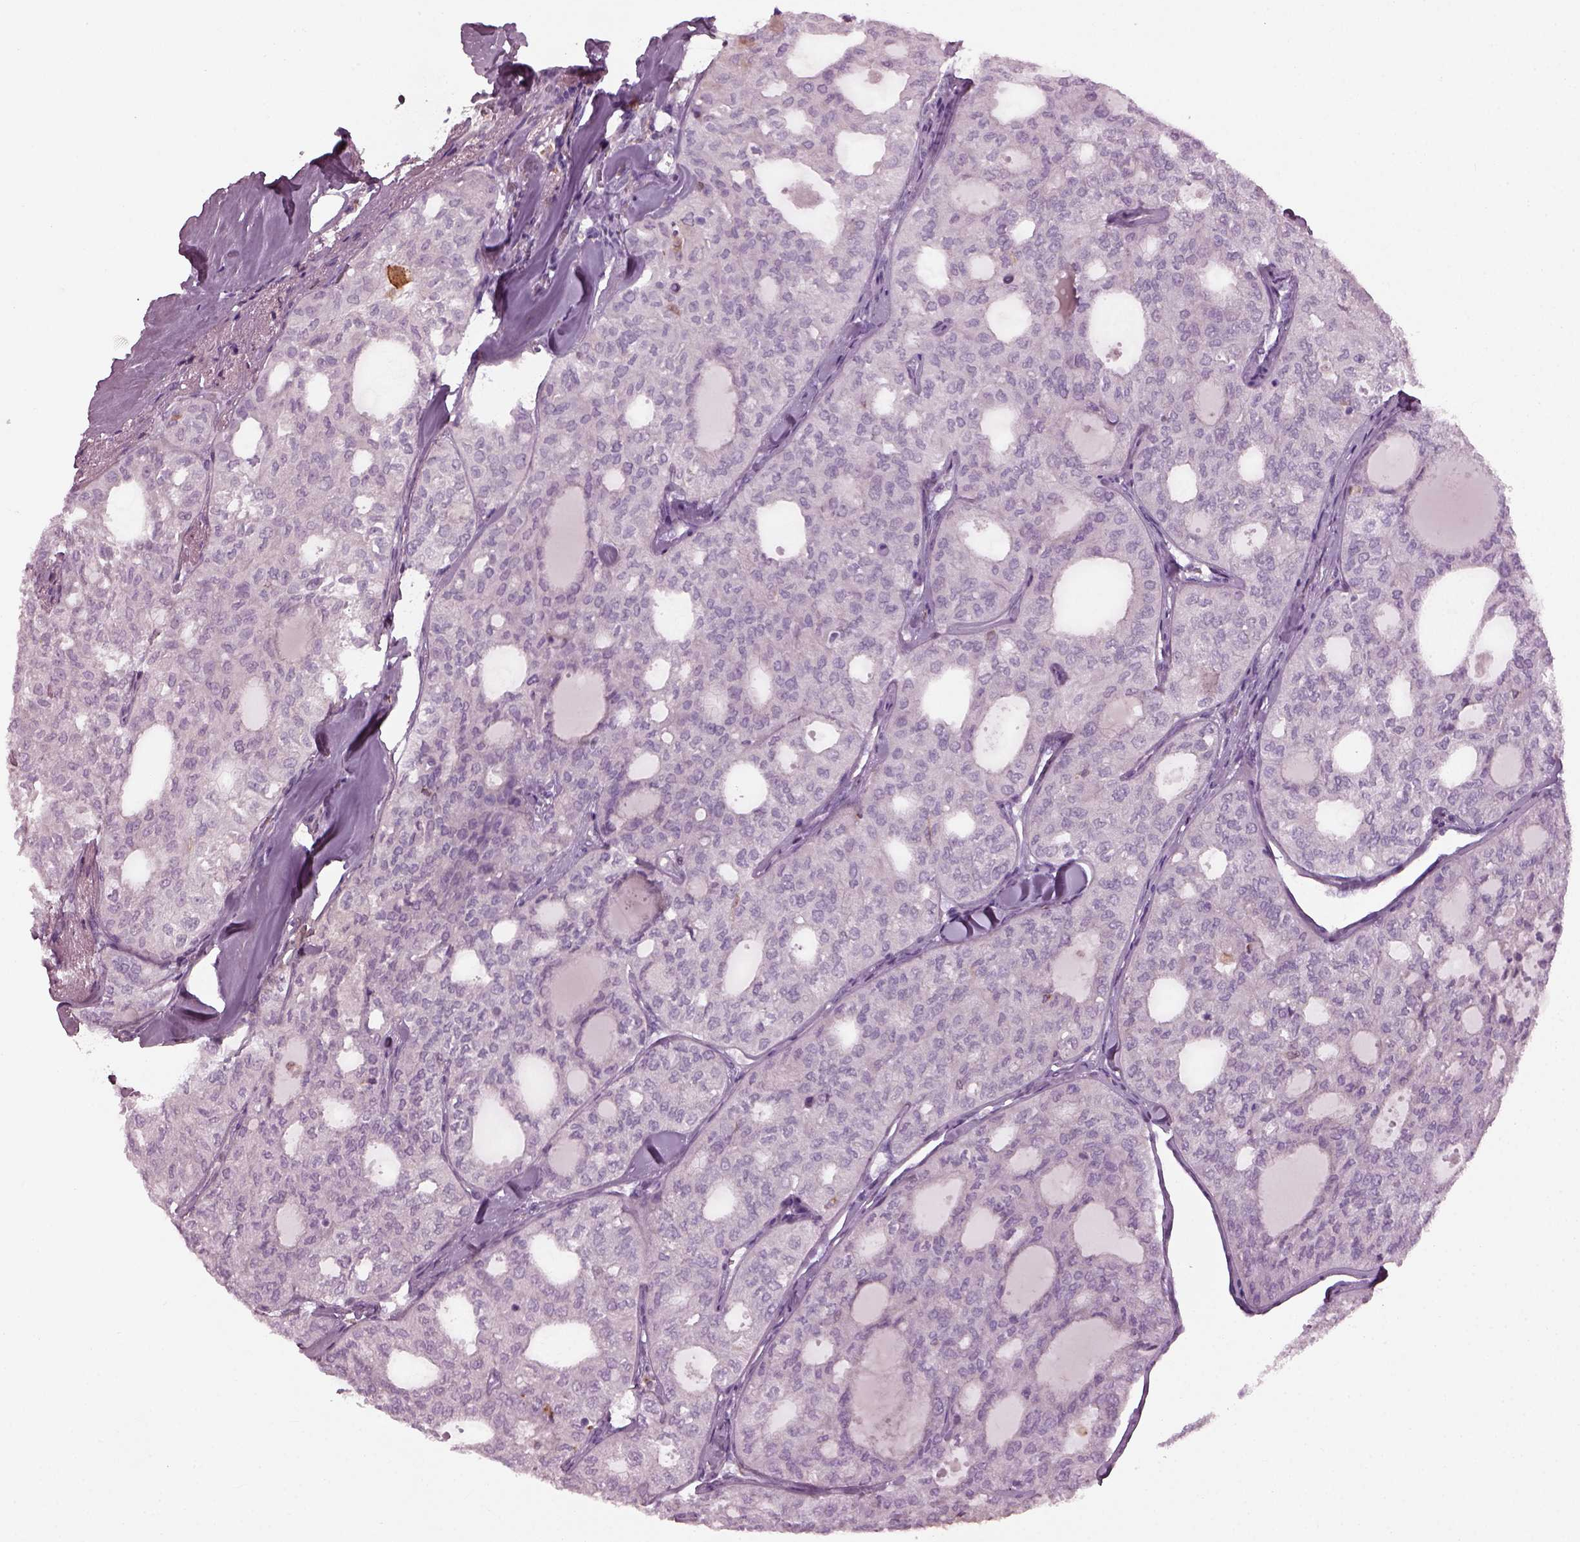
{"staining": {"intensity": "negative", "quantity": "none", "location": "none"}, "tissue": "thyroid cancer", "cell_type": "Tumor cells", "image_type": "cancer", "snomed": [{"axis": "morphology", "description": "Follicular adenoma carcinoma, NOS"}, {"axis": "topography", "description": "Thyroid gland"}], "caption": "This is a micrograph of immunohistochemistry staining of thyroid follicular adenoma carcinoma, which shows no positivity in tumor cells.", "gene": "TMEM231", "patient": {"sex": "male", "age": 75}}